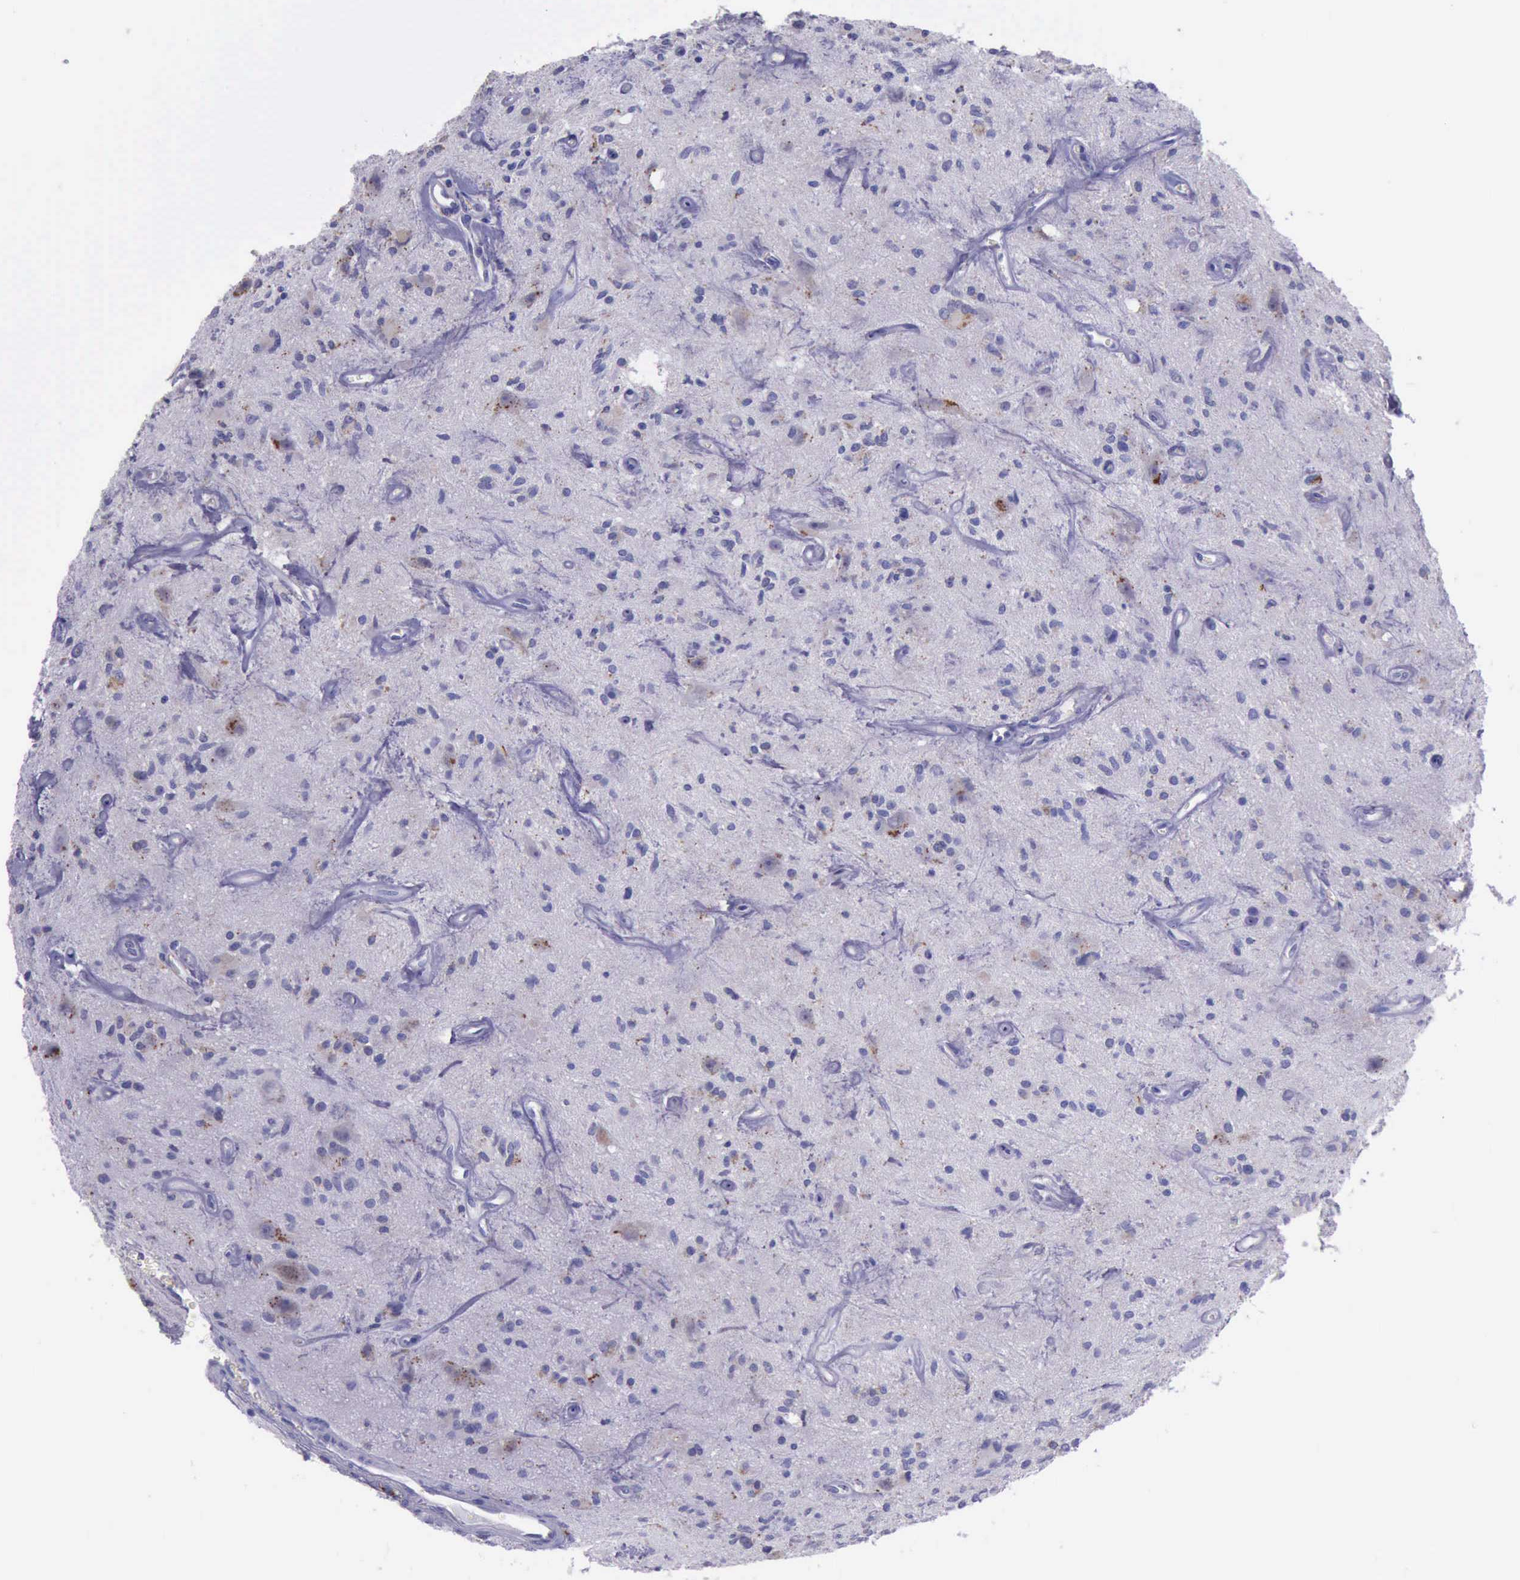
{"staining": {"intensity": "weak", "quantity": "<25%", "location": "cytoplasmic/membranous"}, "tissue": "glioma", "cell_type": "Tumor cells", "image_type": "cancer", "snomed": [{"axis": "morphology", "description": "Glioma, malignant, Low grade"}, {"axis": "topography", "description": "Brain"}], "caption": "Protein analysis of malignant low-grade glioma reveals no significant expression in tumor cells.", "gene": "GLA", "patient": {"sex": "female", "age": 15}}